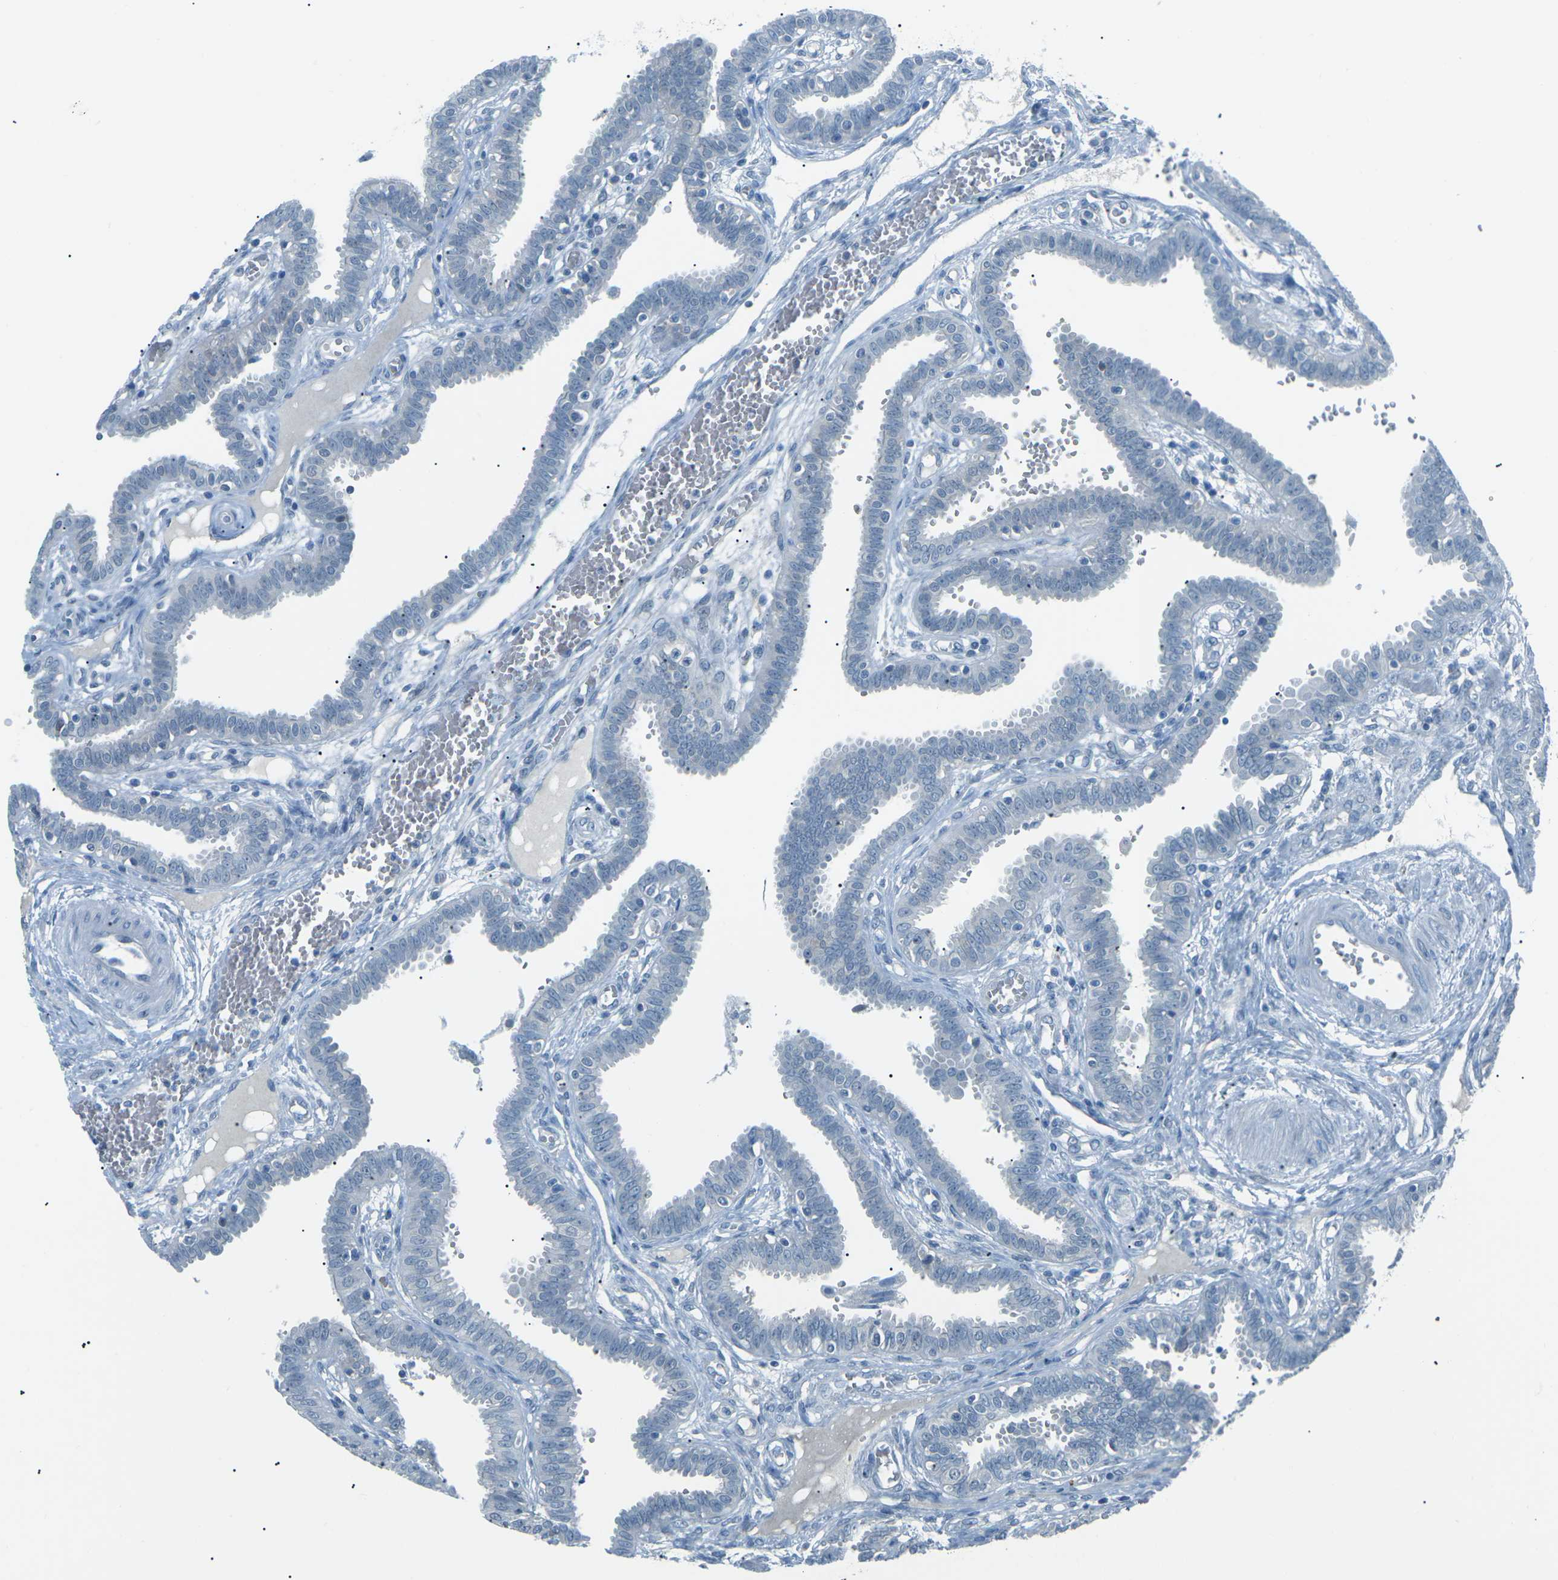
{"staining": {"intensity": "negative", "quantity": "none", "location": "none"}, "tissue": "fallopian tube", "cell_type": "Glandular cells", "image_type": "normal", "snomed": [{"axis": "morphology", "description": "Normal tissue, NOS"}, {"axis": "topography", "description": "Fallopian tube"}], "caption": "Unremarkable fallopian tube was stained to show a protein in brown. There is no significant positivity in glandular cells. Brightfield microscopy of immunohistochemistry (IHC) stained with DAB (3,3'-diaminobenzidine) (brown) and hematoxylin (blue), captured at high magnification.", "gene": "PRKCA", "patient": {"sex": "female", "age": 32}}